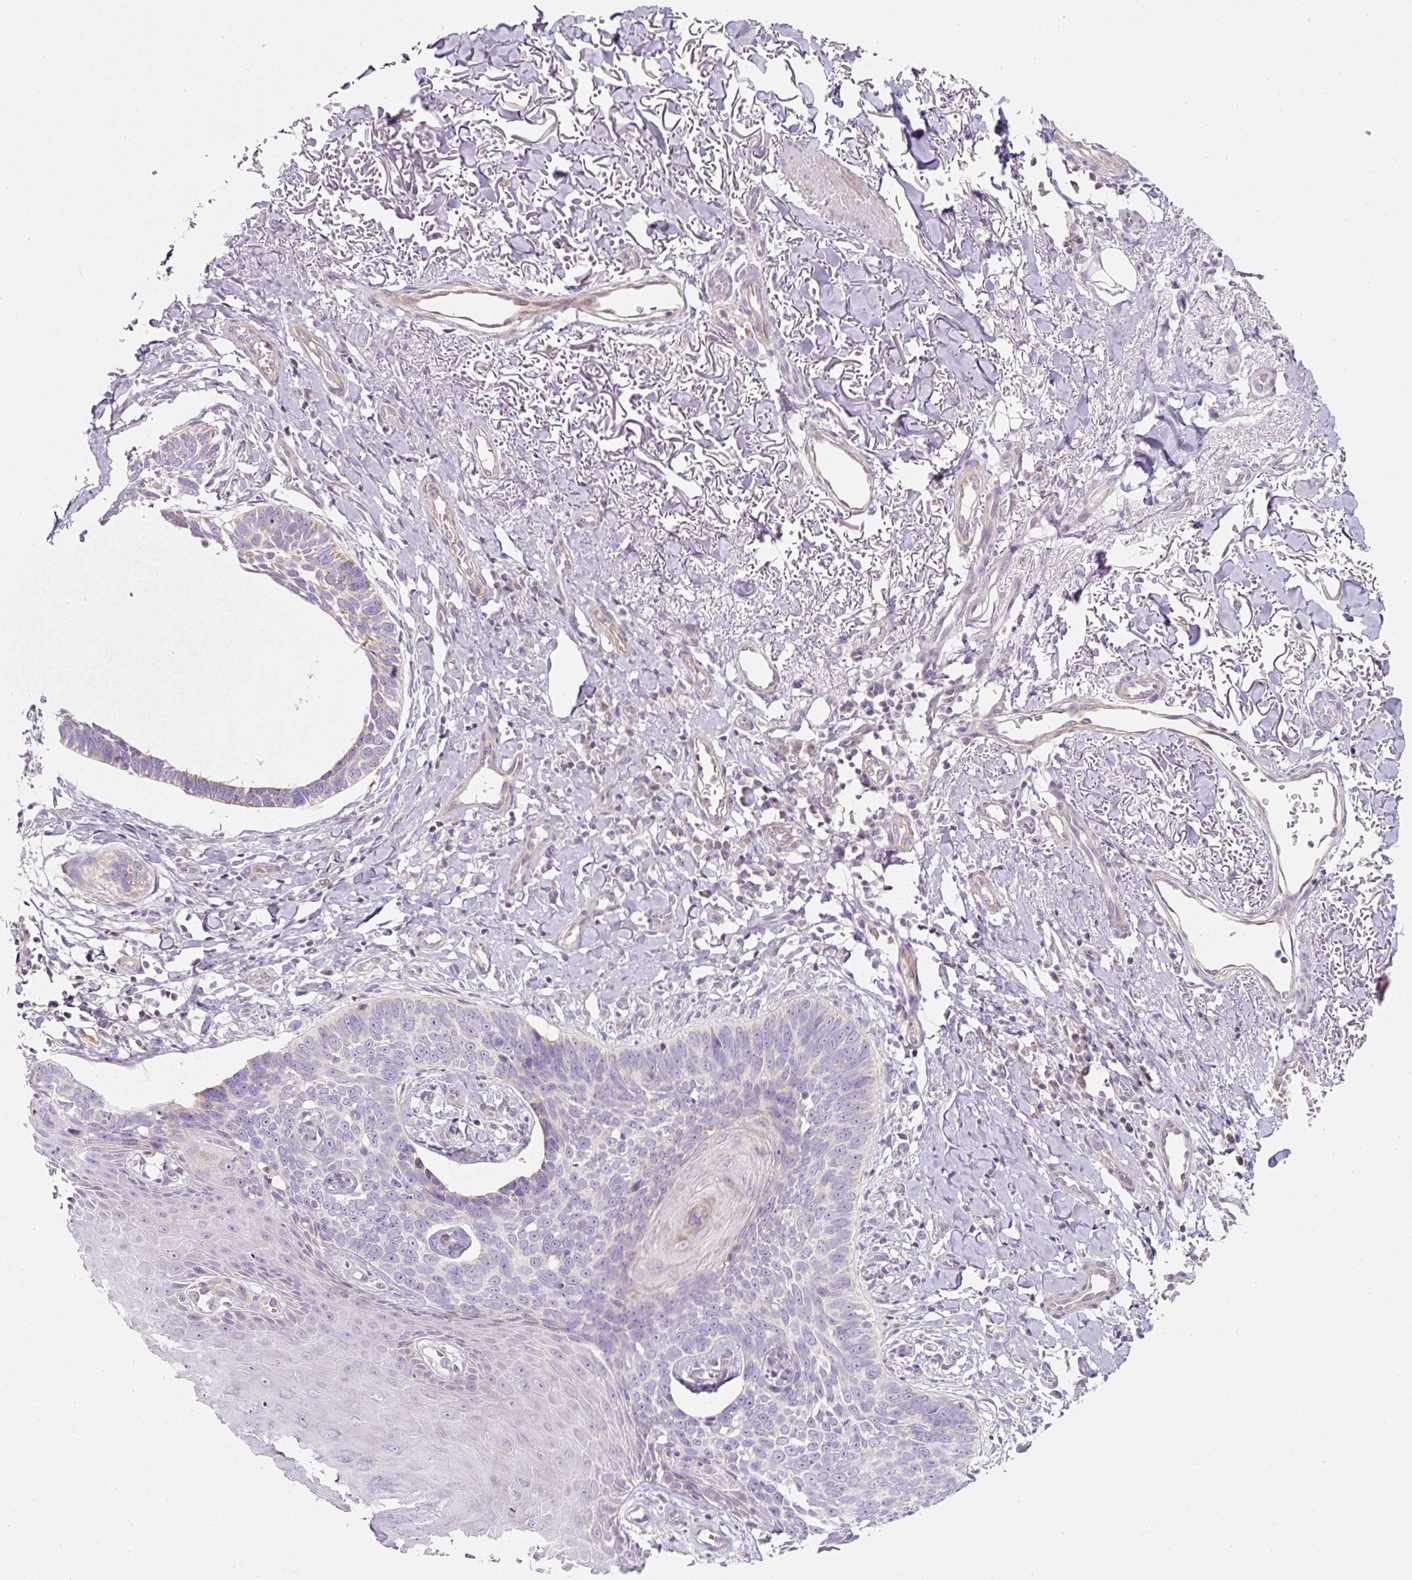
{"staining": {"intensity": "negative", "quantity": "none", "location": "none"}, "tissue": "skin cancer", "cell_type": "Tumor cells", "image_type": "cancer", "snomed": [{"axis": "morphology", "description": "Normal tissue, NOS"}, {"axis": "morphology", "description": "Basal cell carcinoma"}, {"axis": "topography", "description": "Skin"}], "caption": "This is an IHC histopathology image of human skin basal cell carcinoma. There is no positivity in tumor cells.", "gene": "ERAP2", "patient": {"sex": "male", "age": 77}}